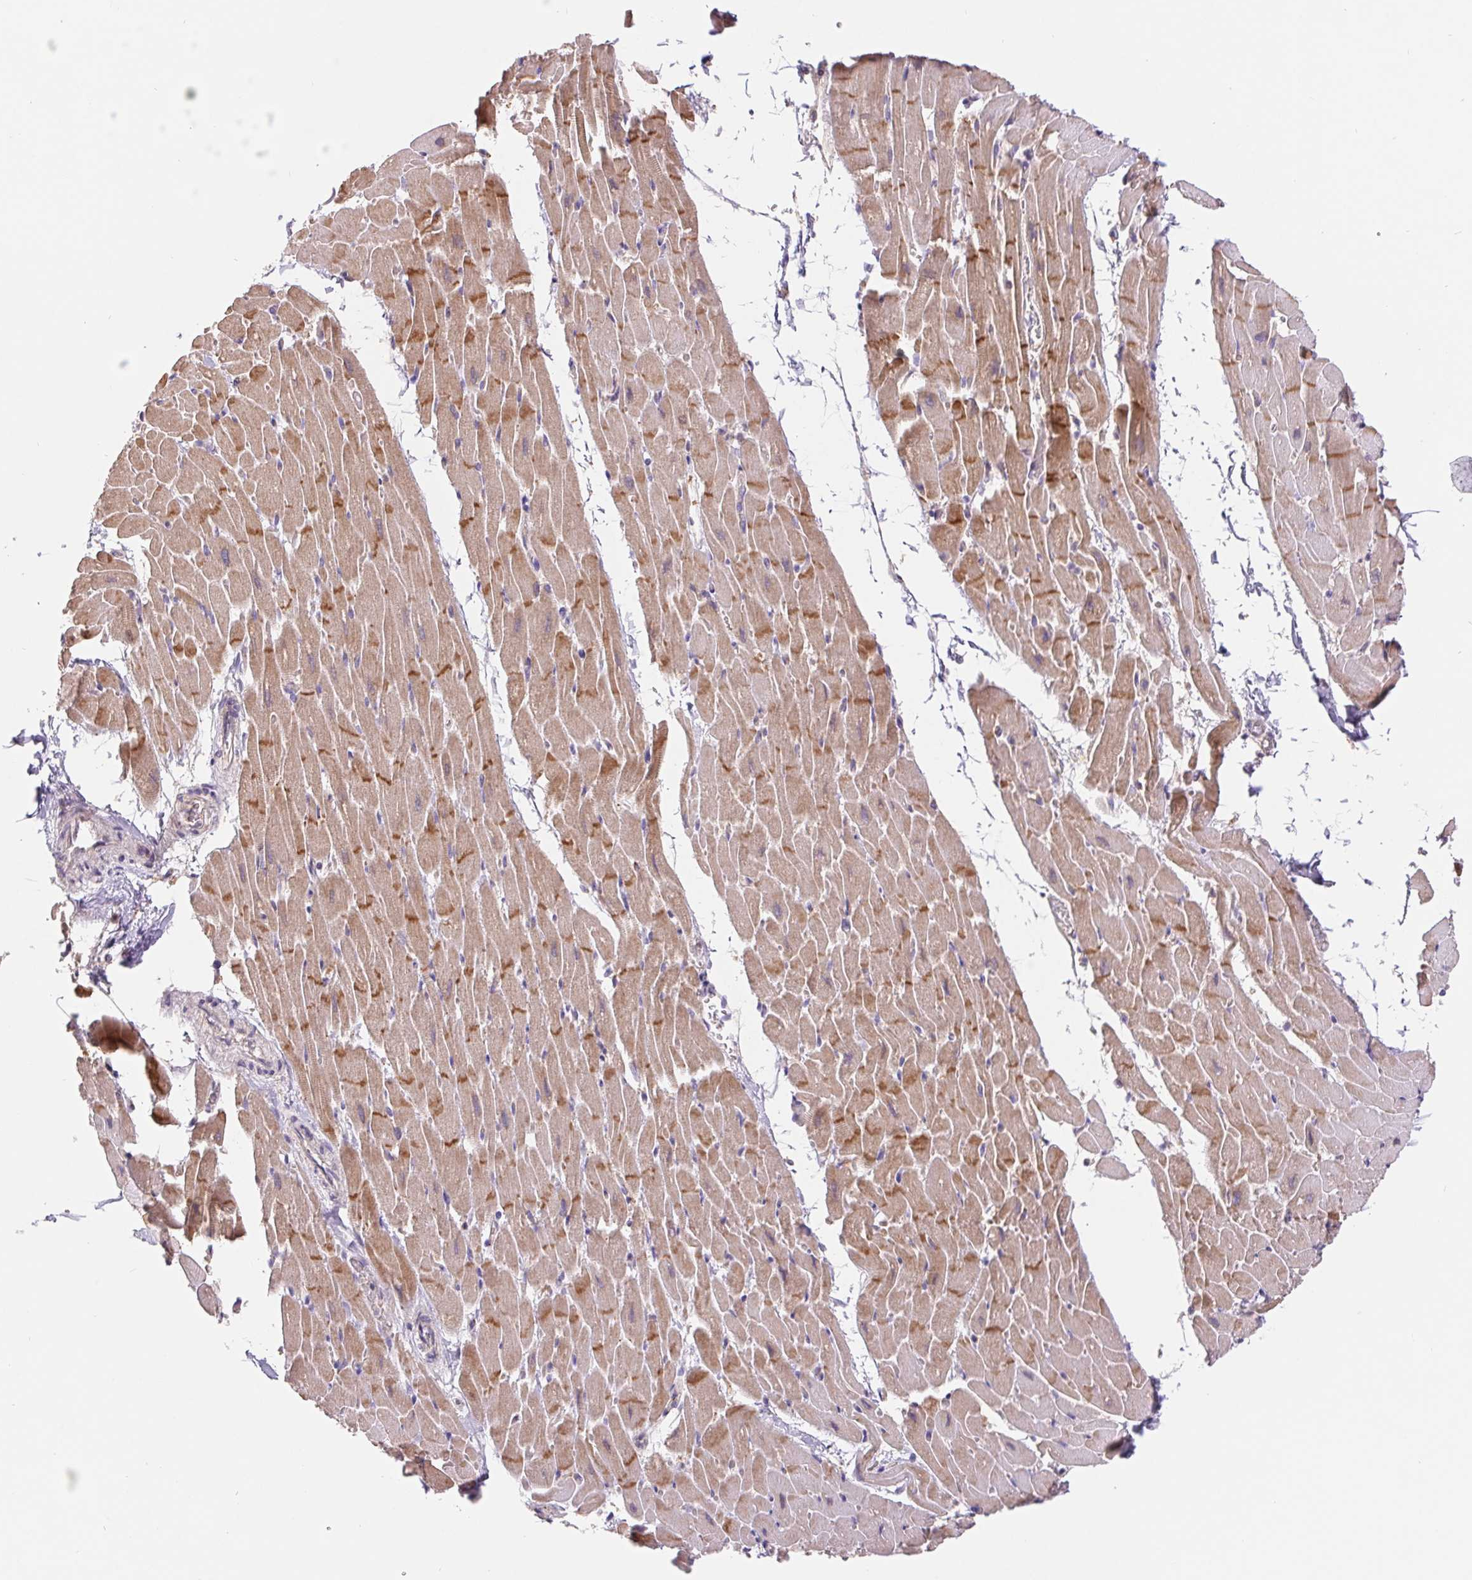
{"staining": {"intensity": "moderate", "quantity": "25%-75%", "location": "cytoplasmic/membranous"}, "tissue": "heart muscle", "cell_type": "Cardiomyocytes", "image_type": "normal", "snomed": [{"axis": "morphology", "description": "Normal tissue, NOS"}, {"axis": "topography", "description": "Heart"}], "caption": "IHC photomicrograph of unremarkable heart muscle: human heart muscle stained using immunohistochemistry (IHC) demonstrates medium levels of moderate protein expression localized specifically in the cytoplasmic/membranous of cardiomyocytes, appearing as a cytoplasmic/membranous brown color.", "gene": "EMC6", "patient": {"sex": "male", "age": 37}}